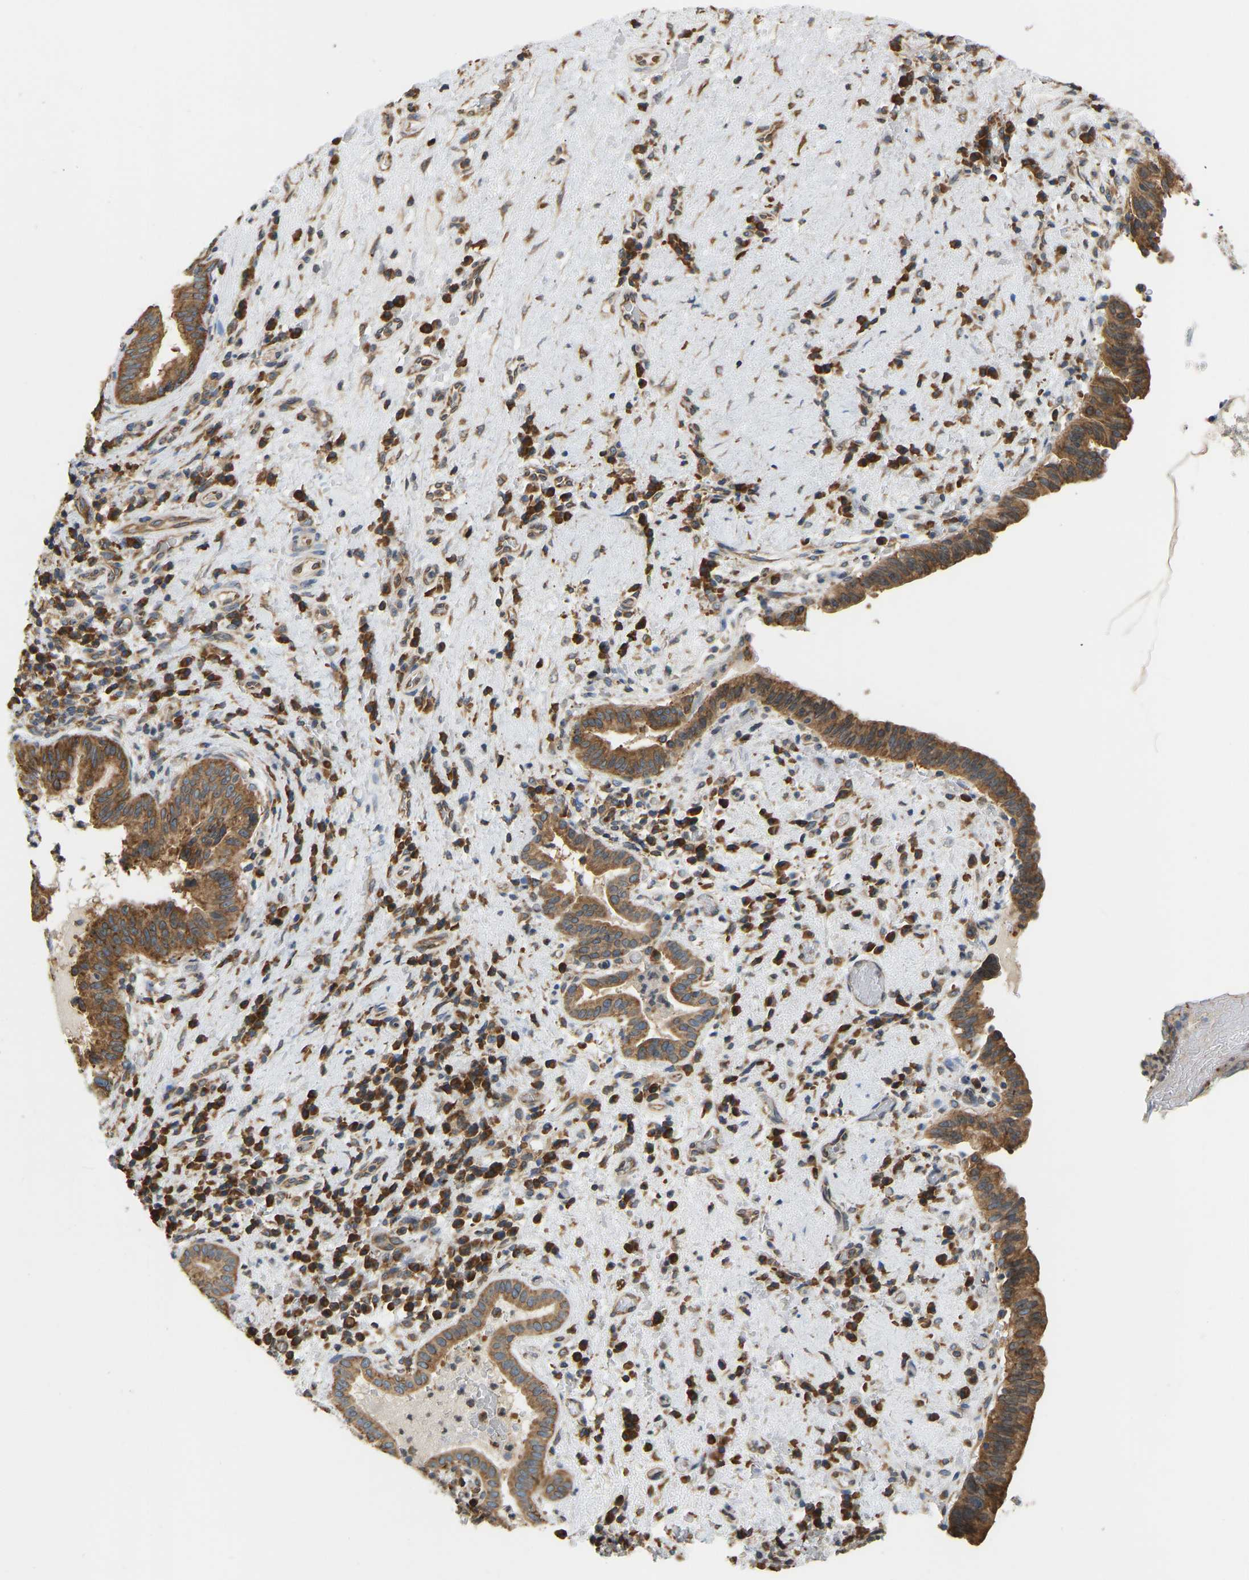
{"staining": {"intensity": "moderate", "quantity": ">75%", "location": "cytoplasmic/membranous"}, "tissue": "liver cancer", "cell_type": "Tumor cells", "image_type": "cancer", "snomed": [{"axis": "morphology", "description": "Cholangiocarcinoma"}, {"axis": "topography", "description": "Liver"}], "caption": "A brown stain highlights moderate cytoplasmic/membranous staining of a protein in human liver cholangiocarcinoma tumor cells.", "gene": "RPS6KB2", "patient": {"sex": "female", "age": 38}}